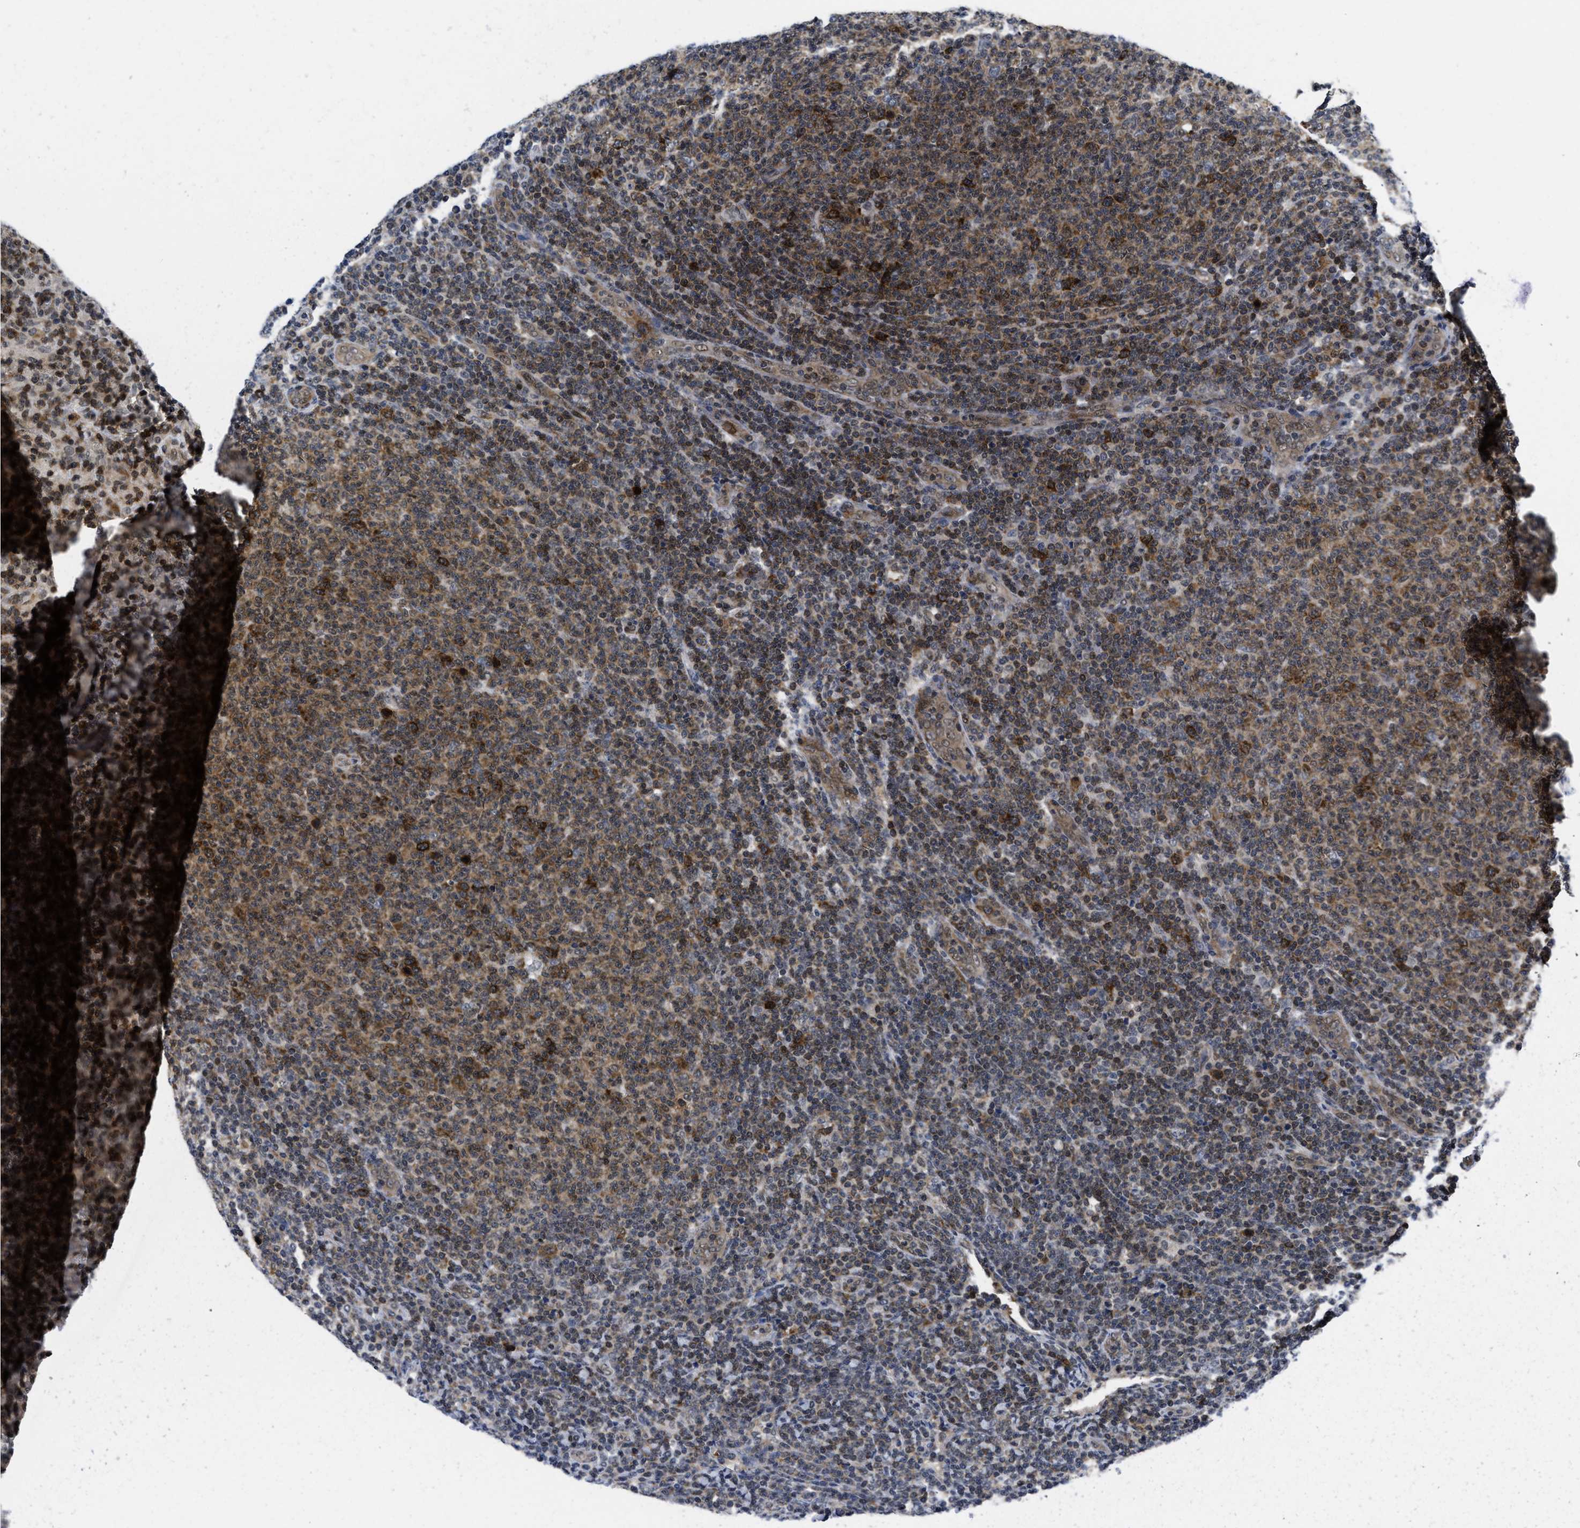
{"staining": {"intensity": "moderate", "quantity": ">75%", "location": "cytoplasmic/membranous,nuclear"}, "tissue": "lymphoma", "cell_type": "Tumor cells", "image_type": "cancer", "snomed": [{"axis": "morphology", "description": "Malignant lymphoma, non-Hodgkin's type, Low grade"}, {"axis": "topography", "description": "Lymph node"}], "caption": "Immunohistochemical staining of human lymphoma shows medium levels of moderate cytoplasmic/membranous and nuclear expression in approximately >75% of tumor cells.", "gene": "HIF1A", "patient": {"sex": "male", "age": 66}}